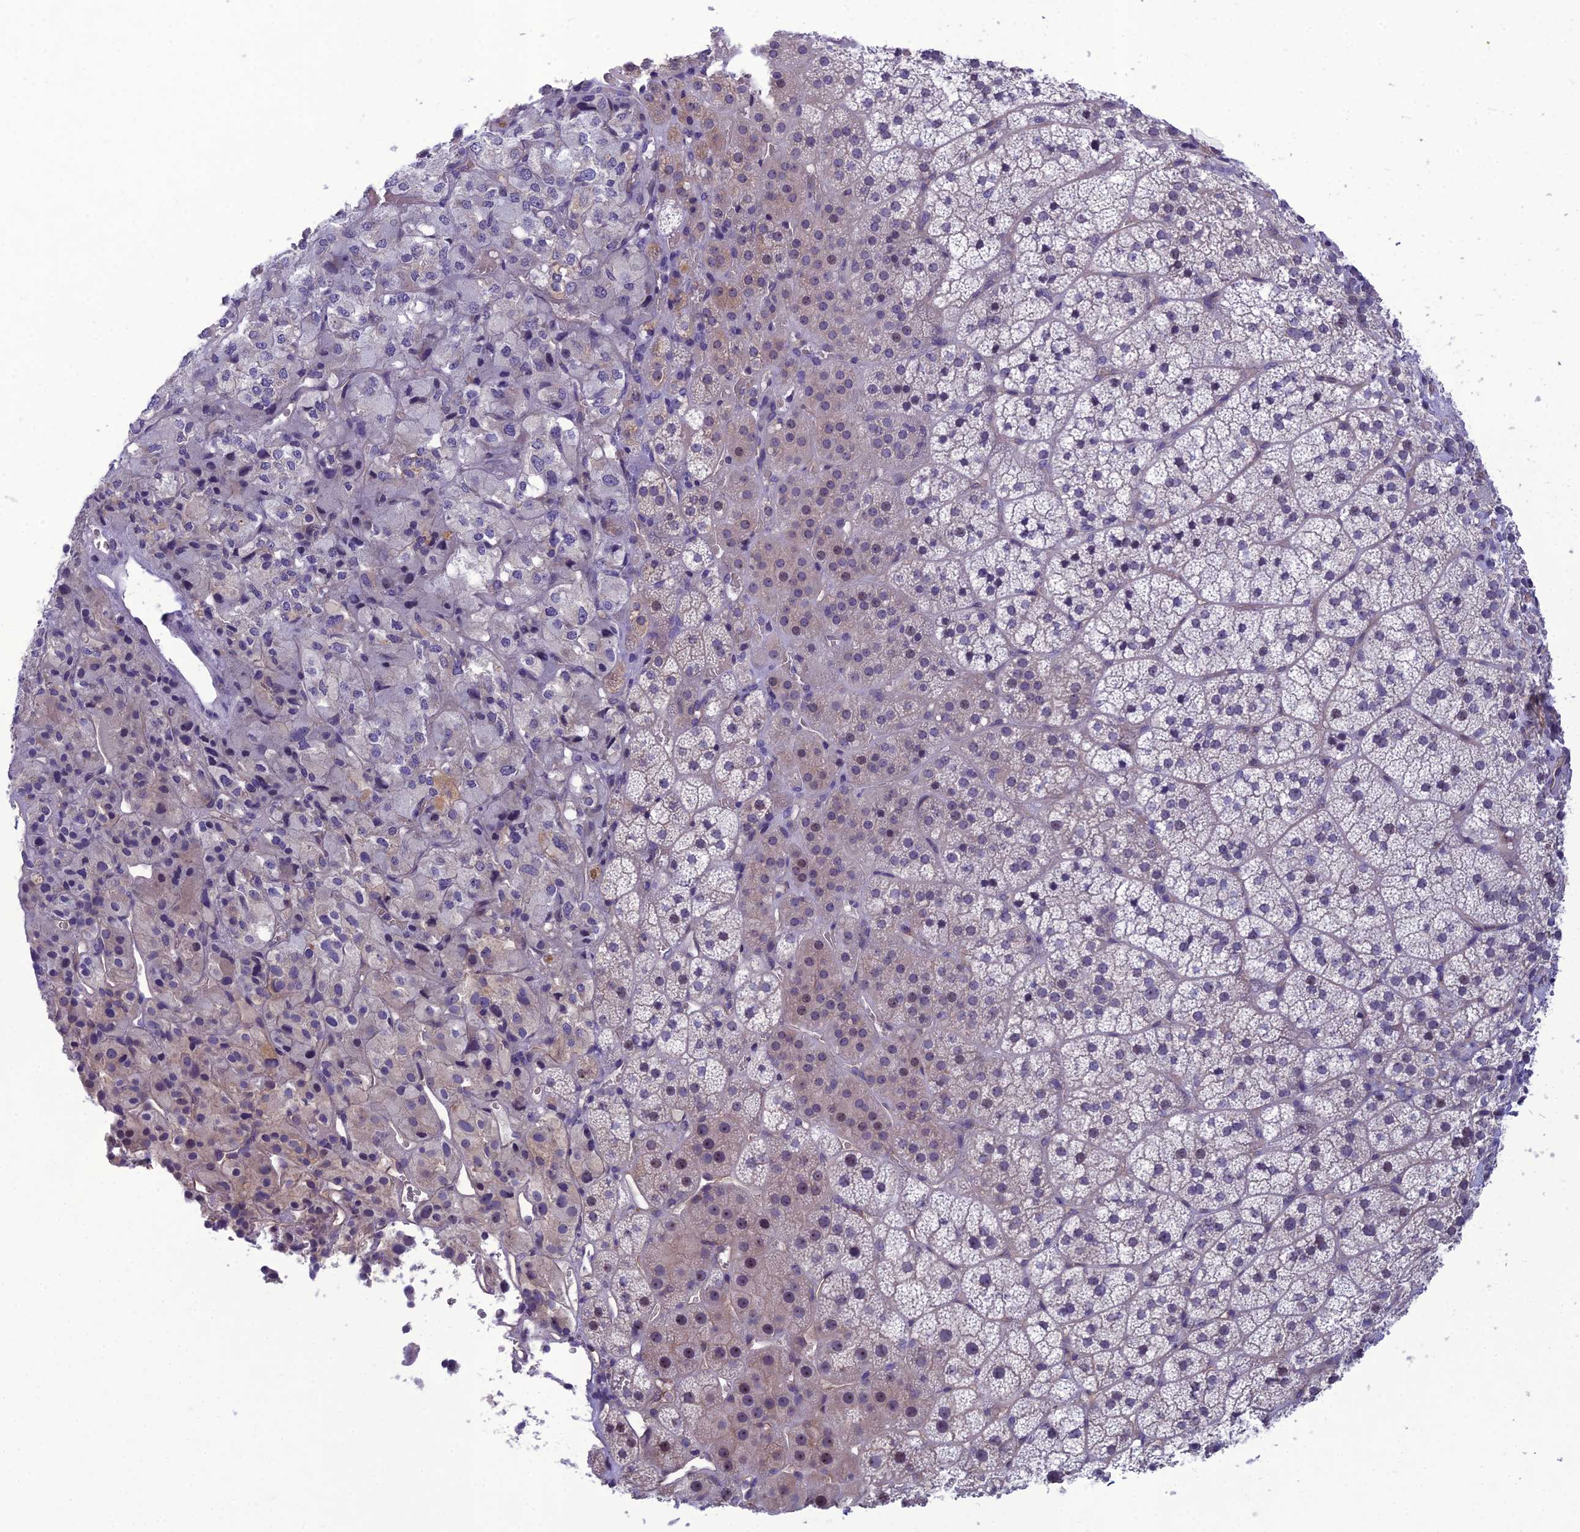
{"staining": {"intensity": "weak", "quantity": "<25%", "location": "cytoplasmic/membranous"}, "tissue": "adrenal gland", "cell_type": "Glandular cells", "image_type": "normal", "snomed": [{"axis": "morphology", "description": "Normal tissue, NOS"}, {"axis": "topography", "description": "Adrenal gland"}], "caption": "This image is of benign adrenal gland stained with immunohistochemistry (IHC) to label a protein in brown with the nuclei are counter-stained blue. There is no expression in glandular cells.", "gene": "BBS7", "patient": {"sex": "female", "age": 44}}